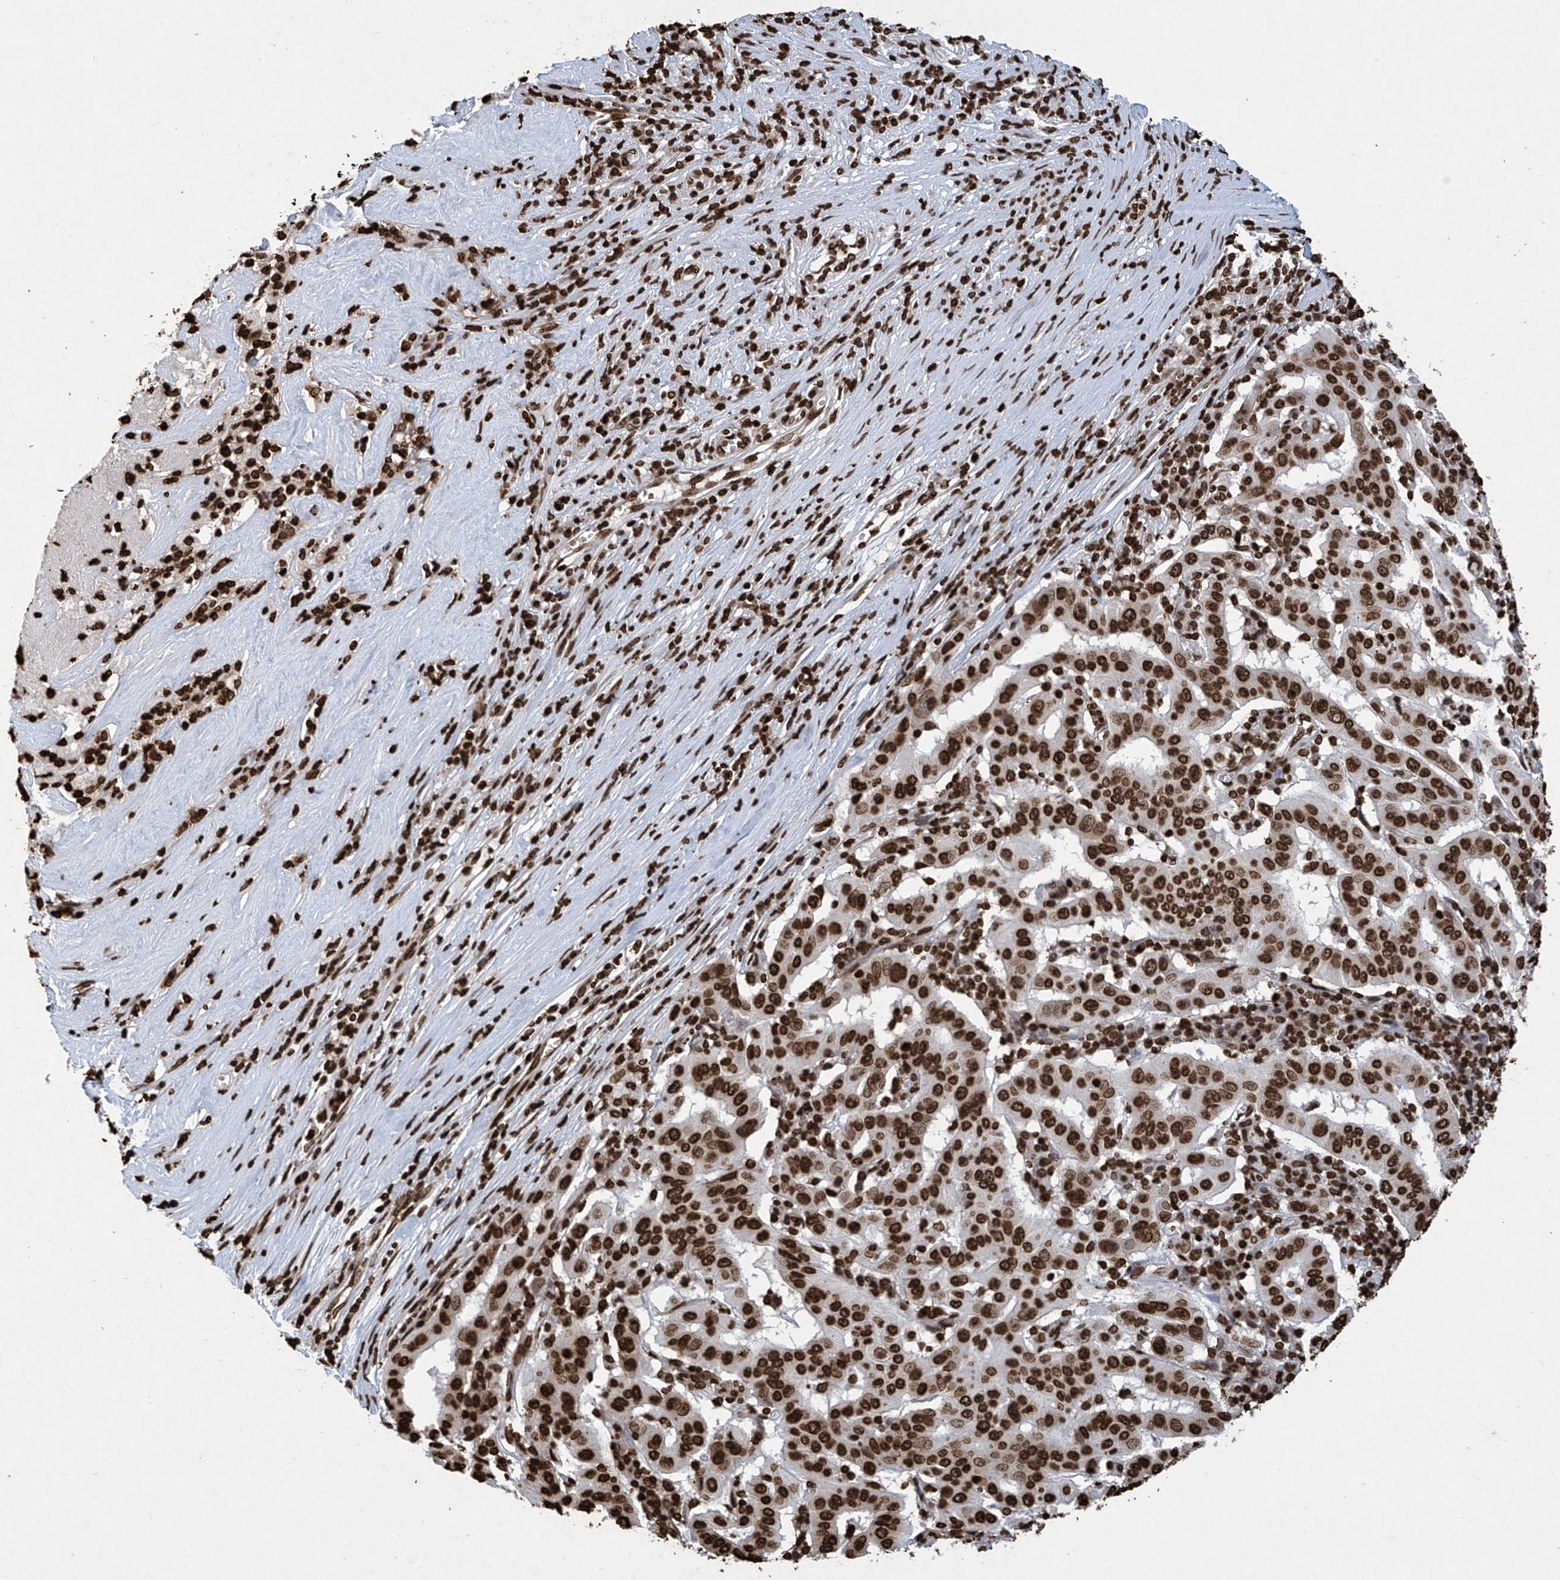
{"staining": {"intensity": "strong", "quantity": ">75%", "location": "nuclear"}, "tissue": "pancreatic cancer", "cell_type": "Tumor cells", "image_type": "cancer", "snomed": [{"axis": "morphology", "description": "Adenocarcinoma, NOS"}, {"axis": "topography", "description": "Pancreas"}], "caption": "Immunohistochemical staining of adenocarcinoma (pancreatic) reveals high levels of strong nuclear positivity in about >75% of tumor cells. The staining was performed using DAB to visualize the protein expression in brown, while the nuclei were stained in blue with hematoxylin (Magnification: 20x).", "gene": "H3-3A", "patient": {"sex": "male", "age": 63}}